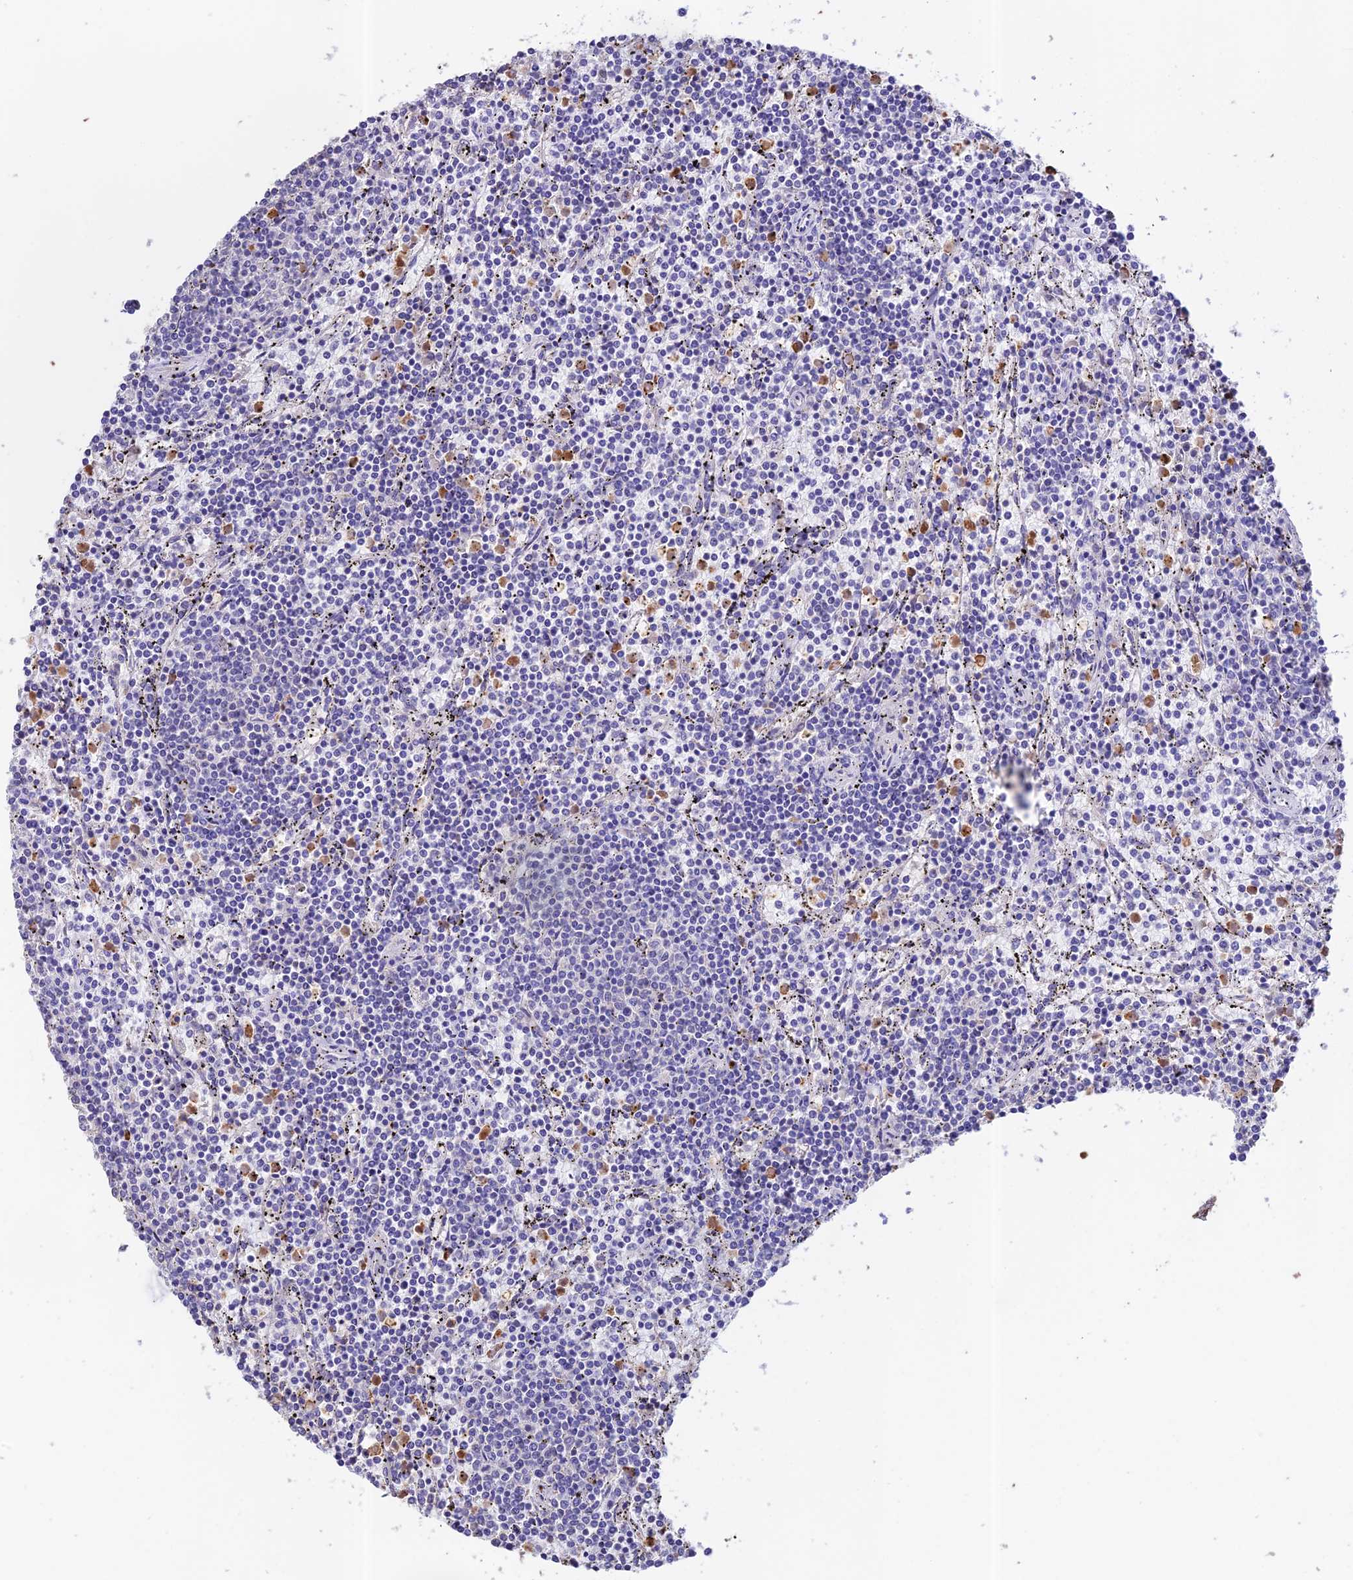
{"staining": {"intensity": "negative", "quantity": "none", "location": "none"}, "tissue": "lymphoma", "cell_type": "Tumor cells", "image_type": "cancer", "snomed": [{"axis": "morphology", "description": "Malignant lymphoma, non-Hodgkin's type, Low grade"}, {"axis": "topography", "description": "Spleen"}], "caption": "There is no significant expression in tumor cells of low-grade malignant lymphoma, non-Hodgkin's type.", "gene": "EMC3", "patient": {"sex": "female", "age": 50}}